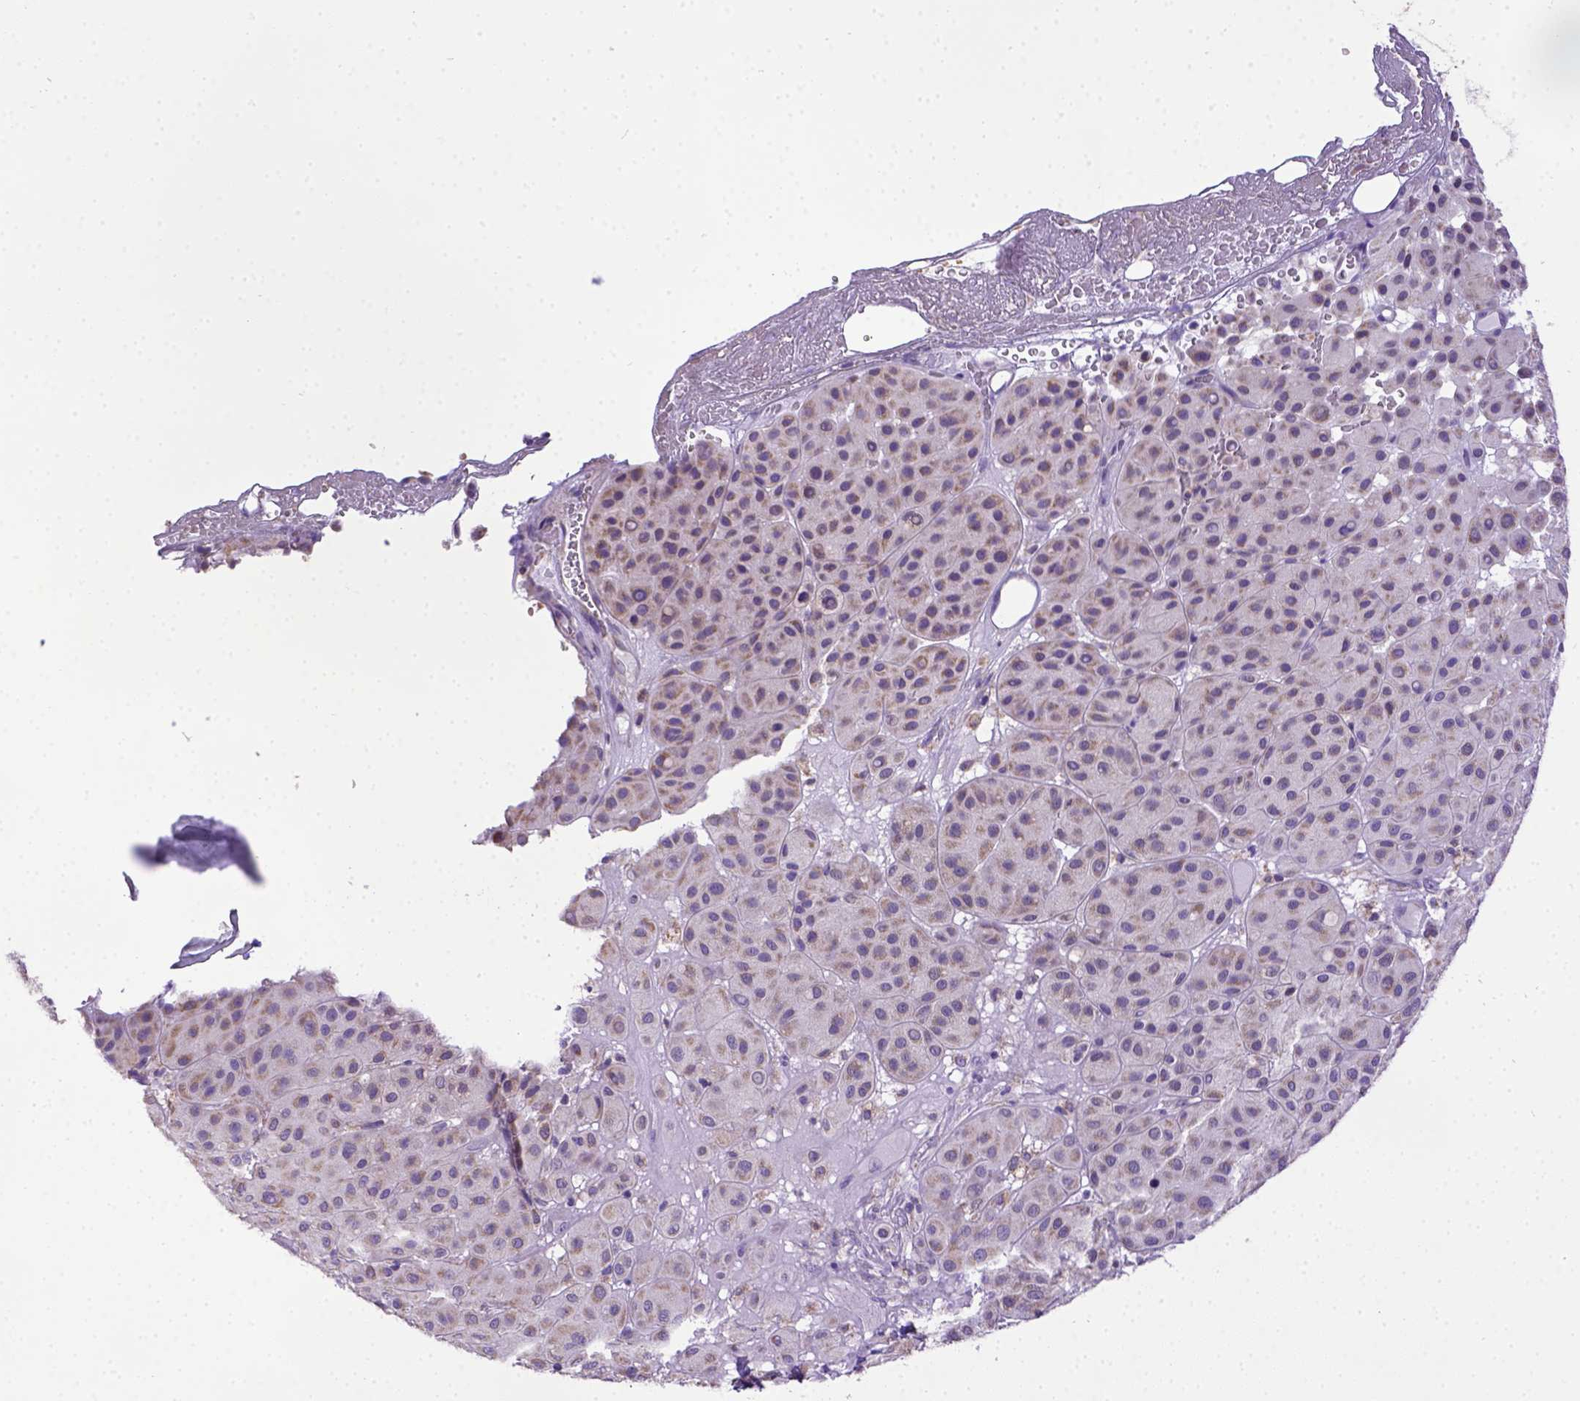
{"staining": {"intensity": "weak", "quantity": "25%-75%", "location": "cytoplasmic/membranous"}, "tissue": "melanoma", "cell_type": "Tumor cells", "image_type": "cancer", "snomed": [{"axis": "morphology", "description": "Malignant melanoma, Metastatic site"}, {"axis": "topography", "description": "Smooth muscle"}], "caption": "Weak cytoplasmic/membranous protein positivity is appreciated in approximately 25%-75% of tumor cells in malignant melanoma (metastatic site).", "gene": "SPEF1", "patient": {"sex": "male", "age": 41}}